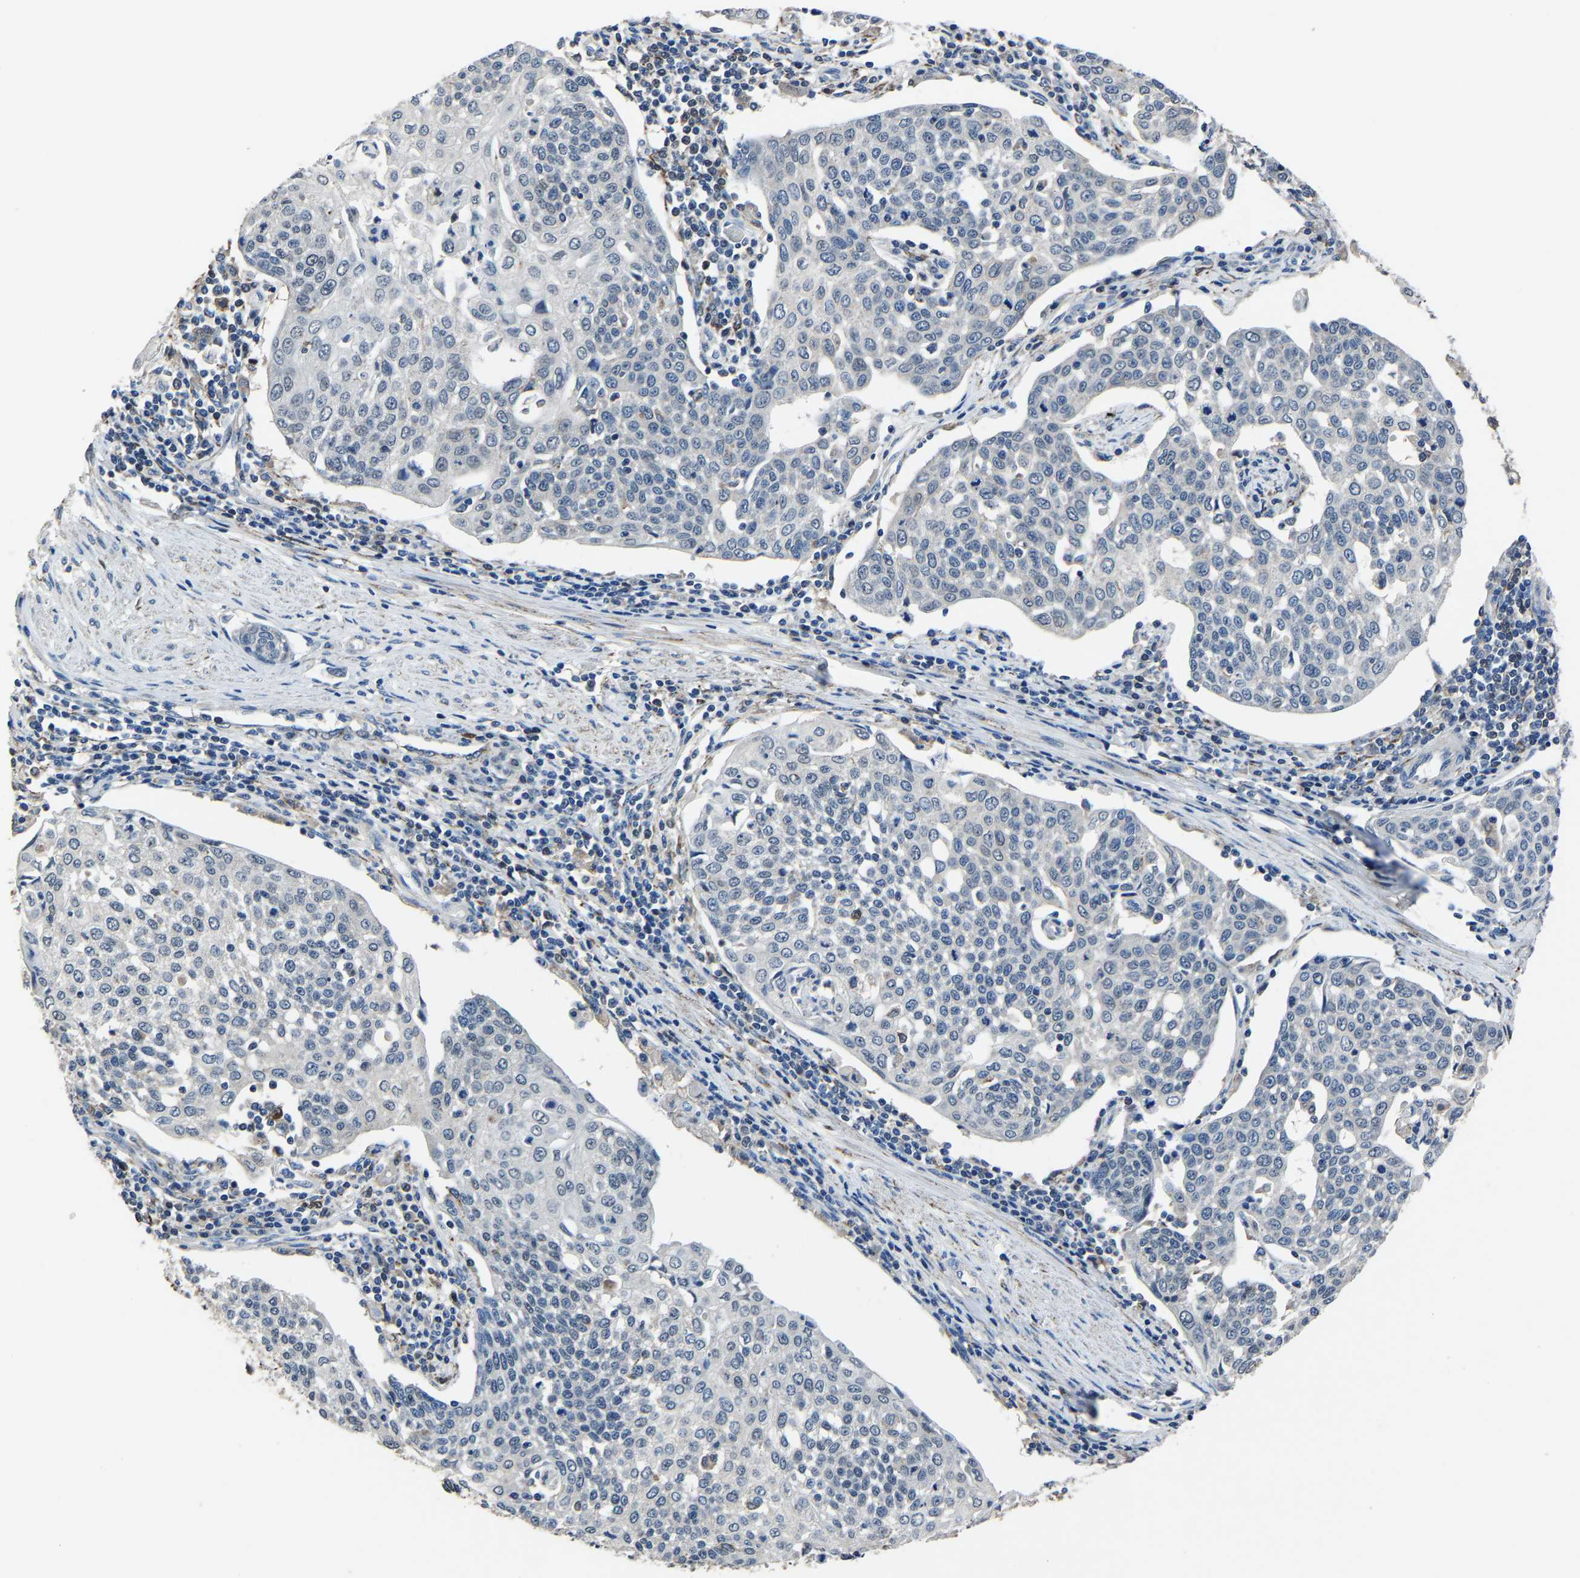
{"staining": {"intensity": "negative", "quantity": "none", "location": "none"}, "tissue": "cervical cancer", "cell_type": "Tumor cells", "image_type": "cancer", "snomed": [{"axis": "morphology", "description": "Squamous cell carcinoma, NOS"}, {"axis": "topography", "description": "Cervix"}], "caption": "Immunohistochemistry (IHC) micrograph of neoplastic tissue: cervical cancer (squamous cell carcinoma) stained with DAB (3,3'-diaminobenzidine) reveals no significant protein expression in tumor cells.", "gene": "STRBP", "patient": {"sex": "female", "age": 34}}